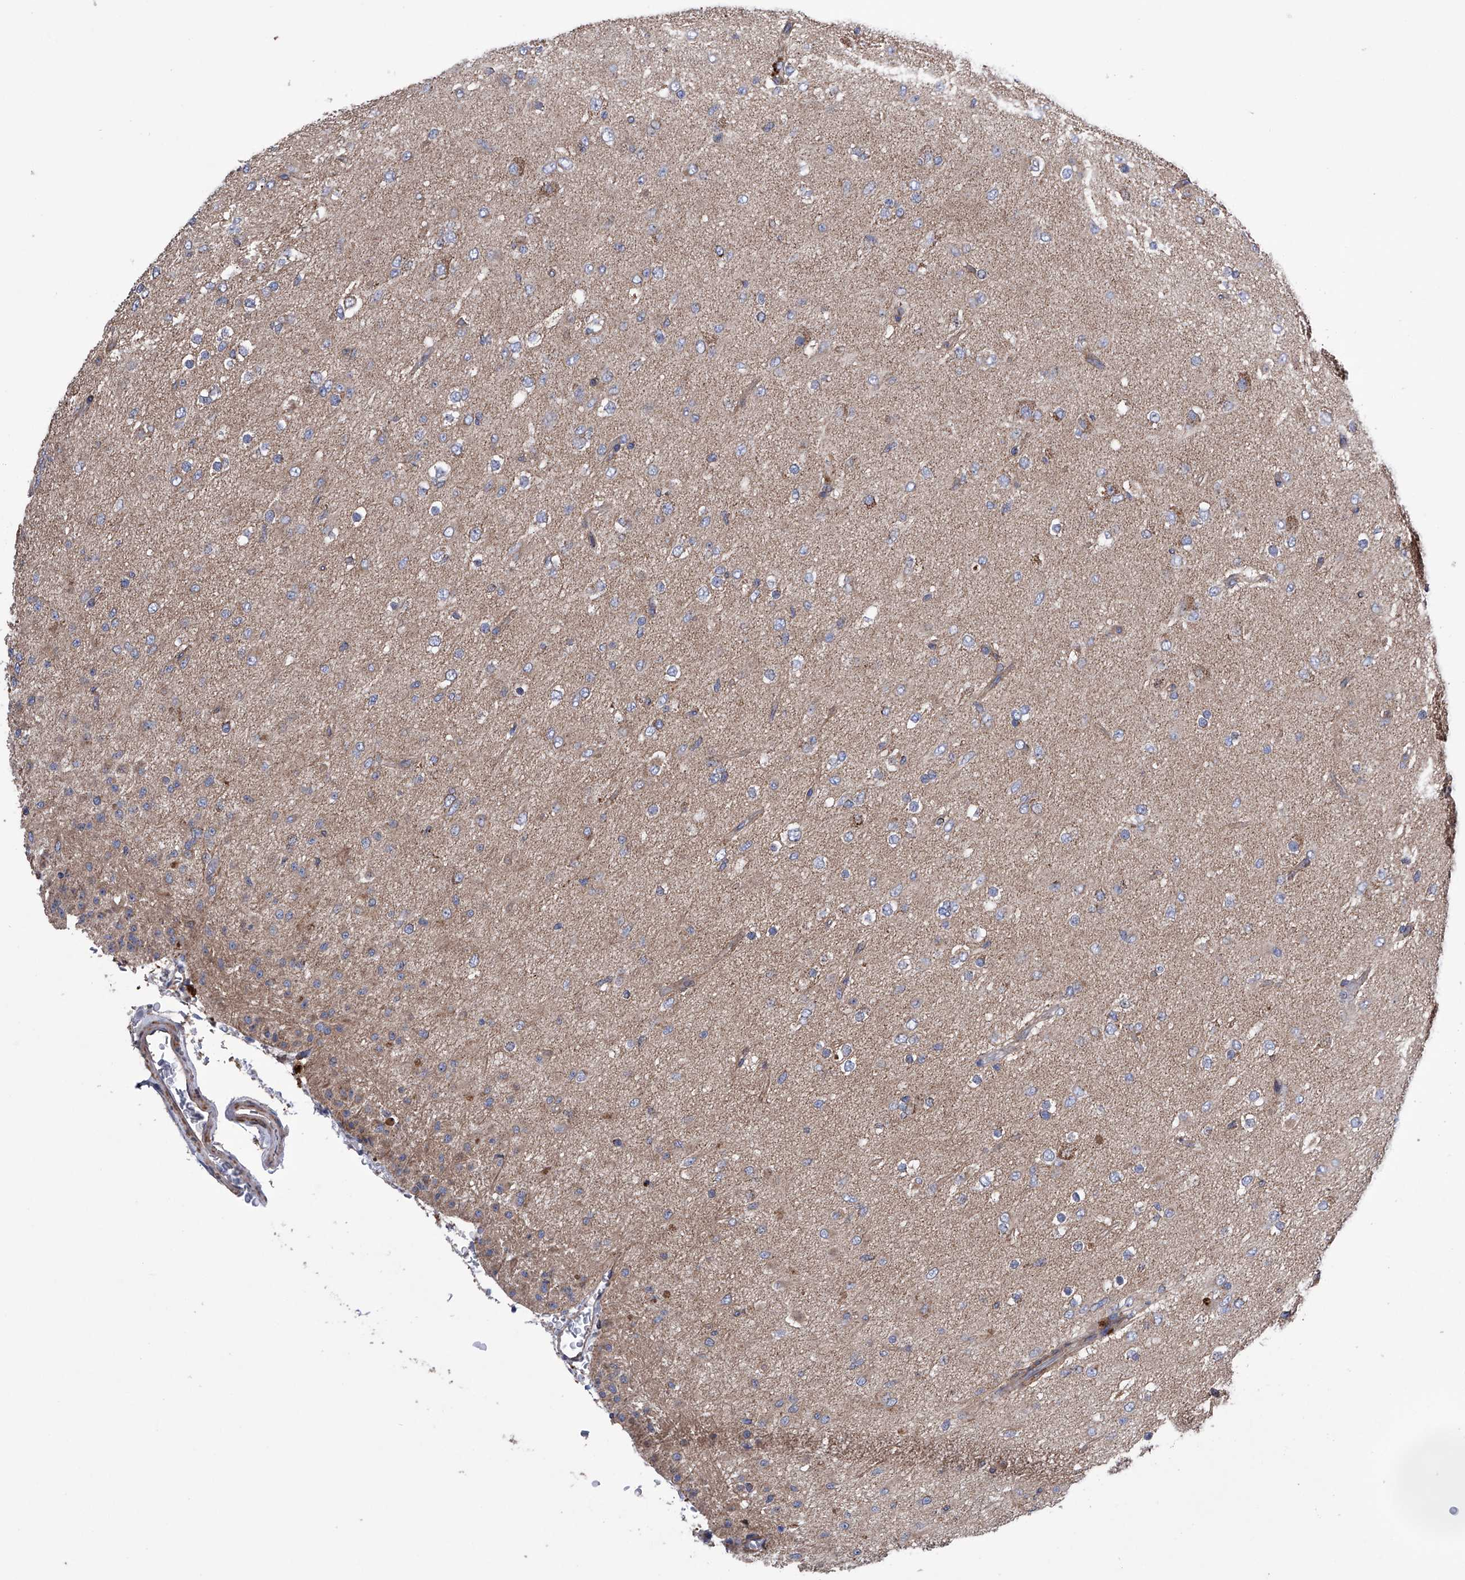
{"staining": {"intensity": "weak", "quantity": "25%-75%", "location": "cytoplasmic/membranous"}, "tissue": "glioma", "cell_type": "Tumor cells", "image_type": "cancer", "snomed": [{"axis": "morphology", "description": "Glioma, malignant, Low grade"}, {"axis": "topography", "description": "Brain"}], "caption": "IHC (DAB (3,3'-diaminobenzidine)) staining of low-grade glioma (malignant) displays weak cytoplasmic/membranous protein staining in about 25%-75% of tumor cells. (brown staining indicates protein expression, while blue staining denotes nuclei).", "gene": "EFCAB2", "patient": {"sex": "male", "age": 65}}